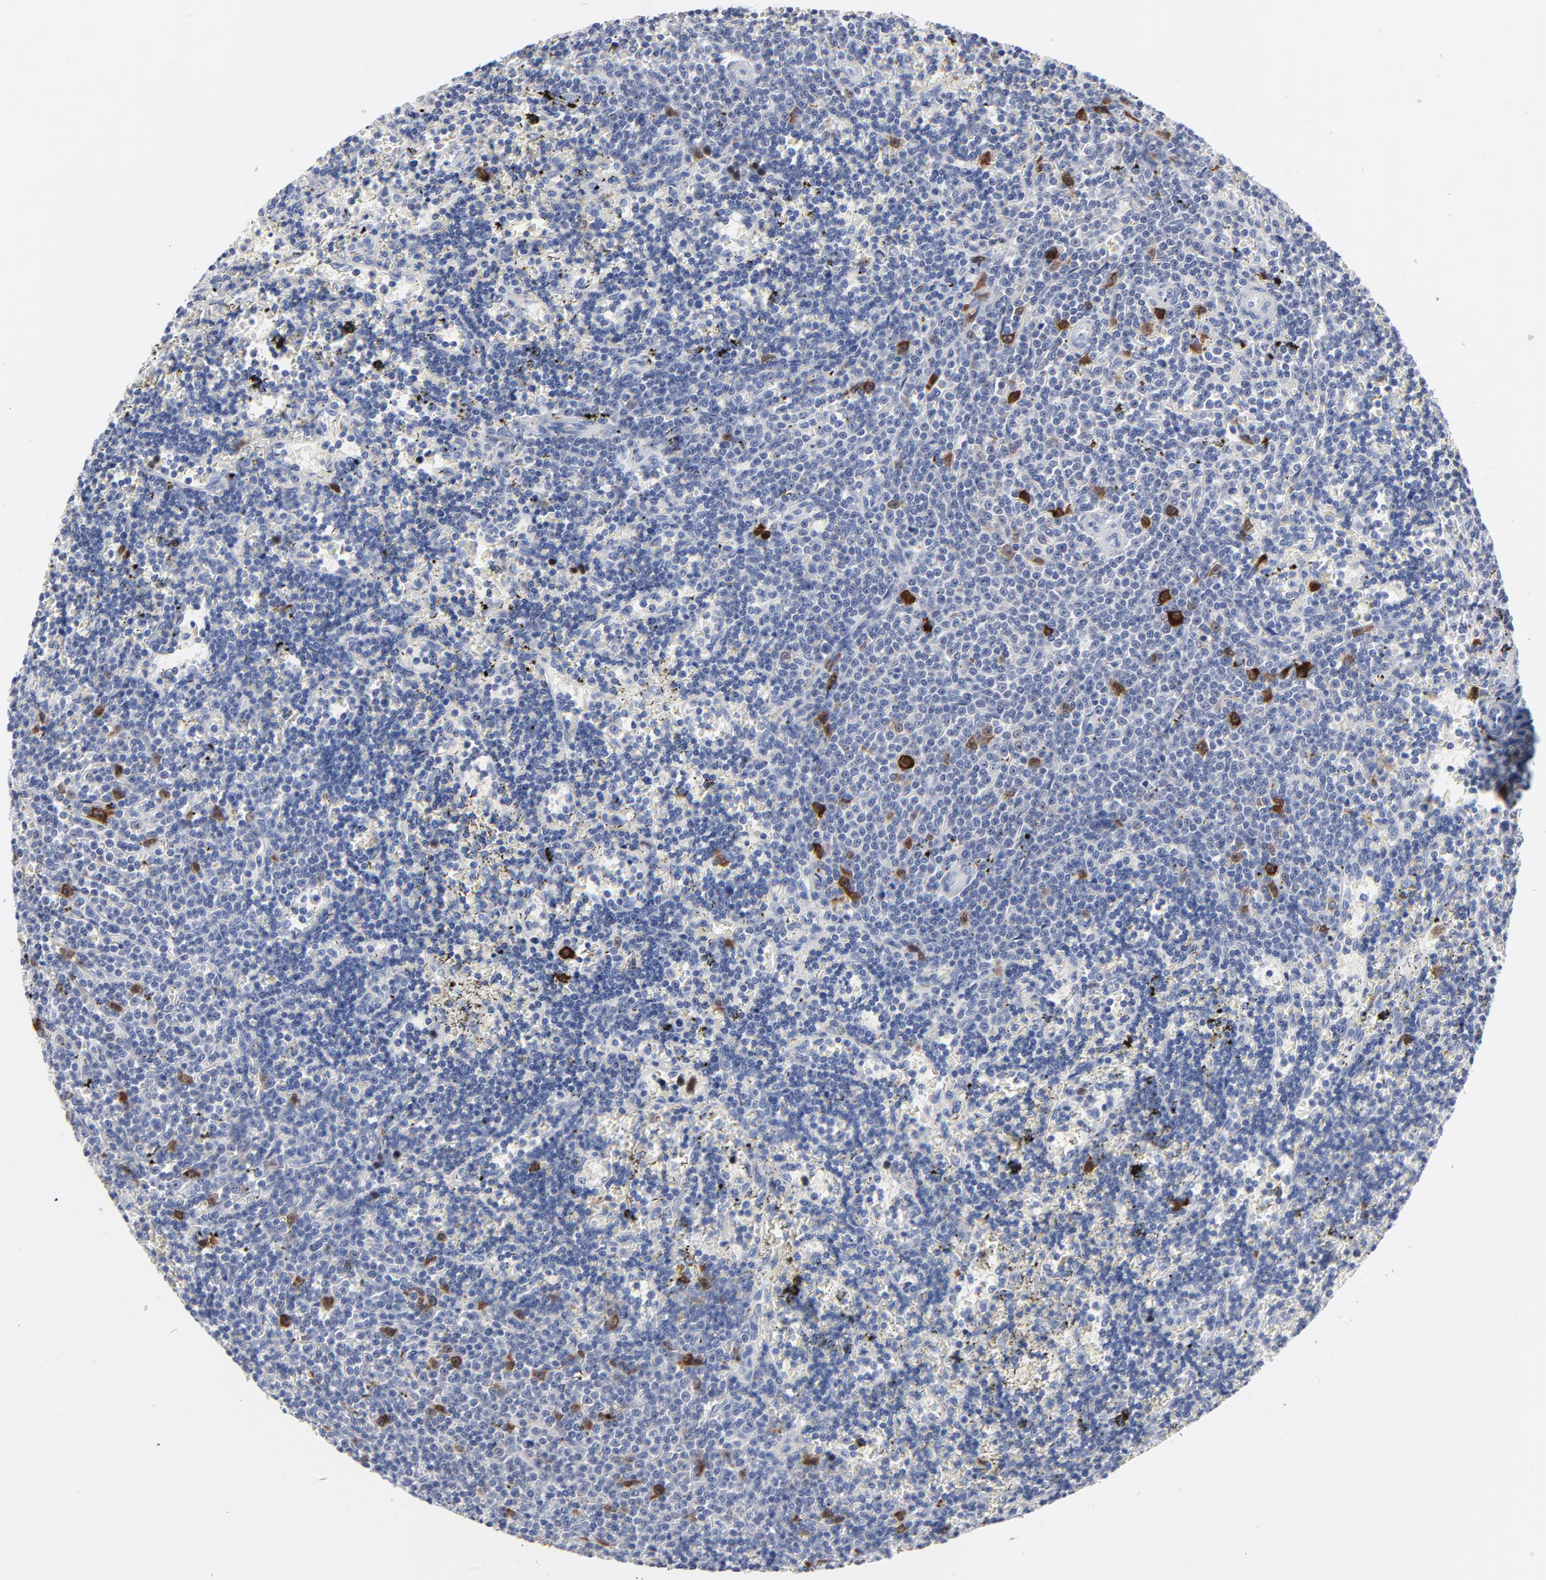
{"staining": {"intensity": "strong", "quantity": "<25%", "location": "cytoplasmic/membranous,nuclear"}, "tissue": "lymphoma", "cell_type": "Tumor cells", "image_type": "cancer", "snomed": [{"axis": "morphology", "description": "Malignant lymphoma, non-Hodgkin's type, Low grade"}, {"axis": "topography", "description": "Spleen"}], "caption": "A histopathology image of human lymphoma stained for a protein reveals strong cytoplasmic/membranous and nuclear brown staining in tumor cells.", "gene": "CDK1", "patient": {"sex": "male", "age": 60}}